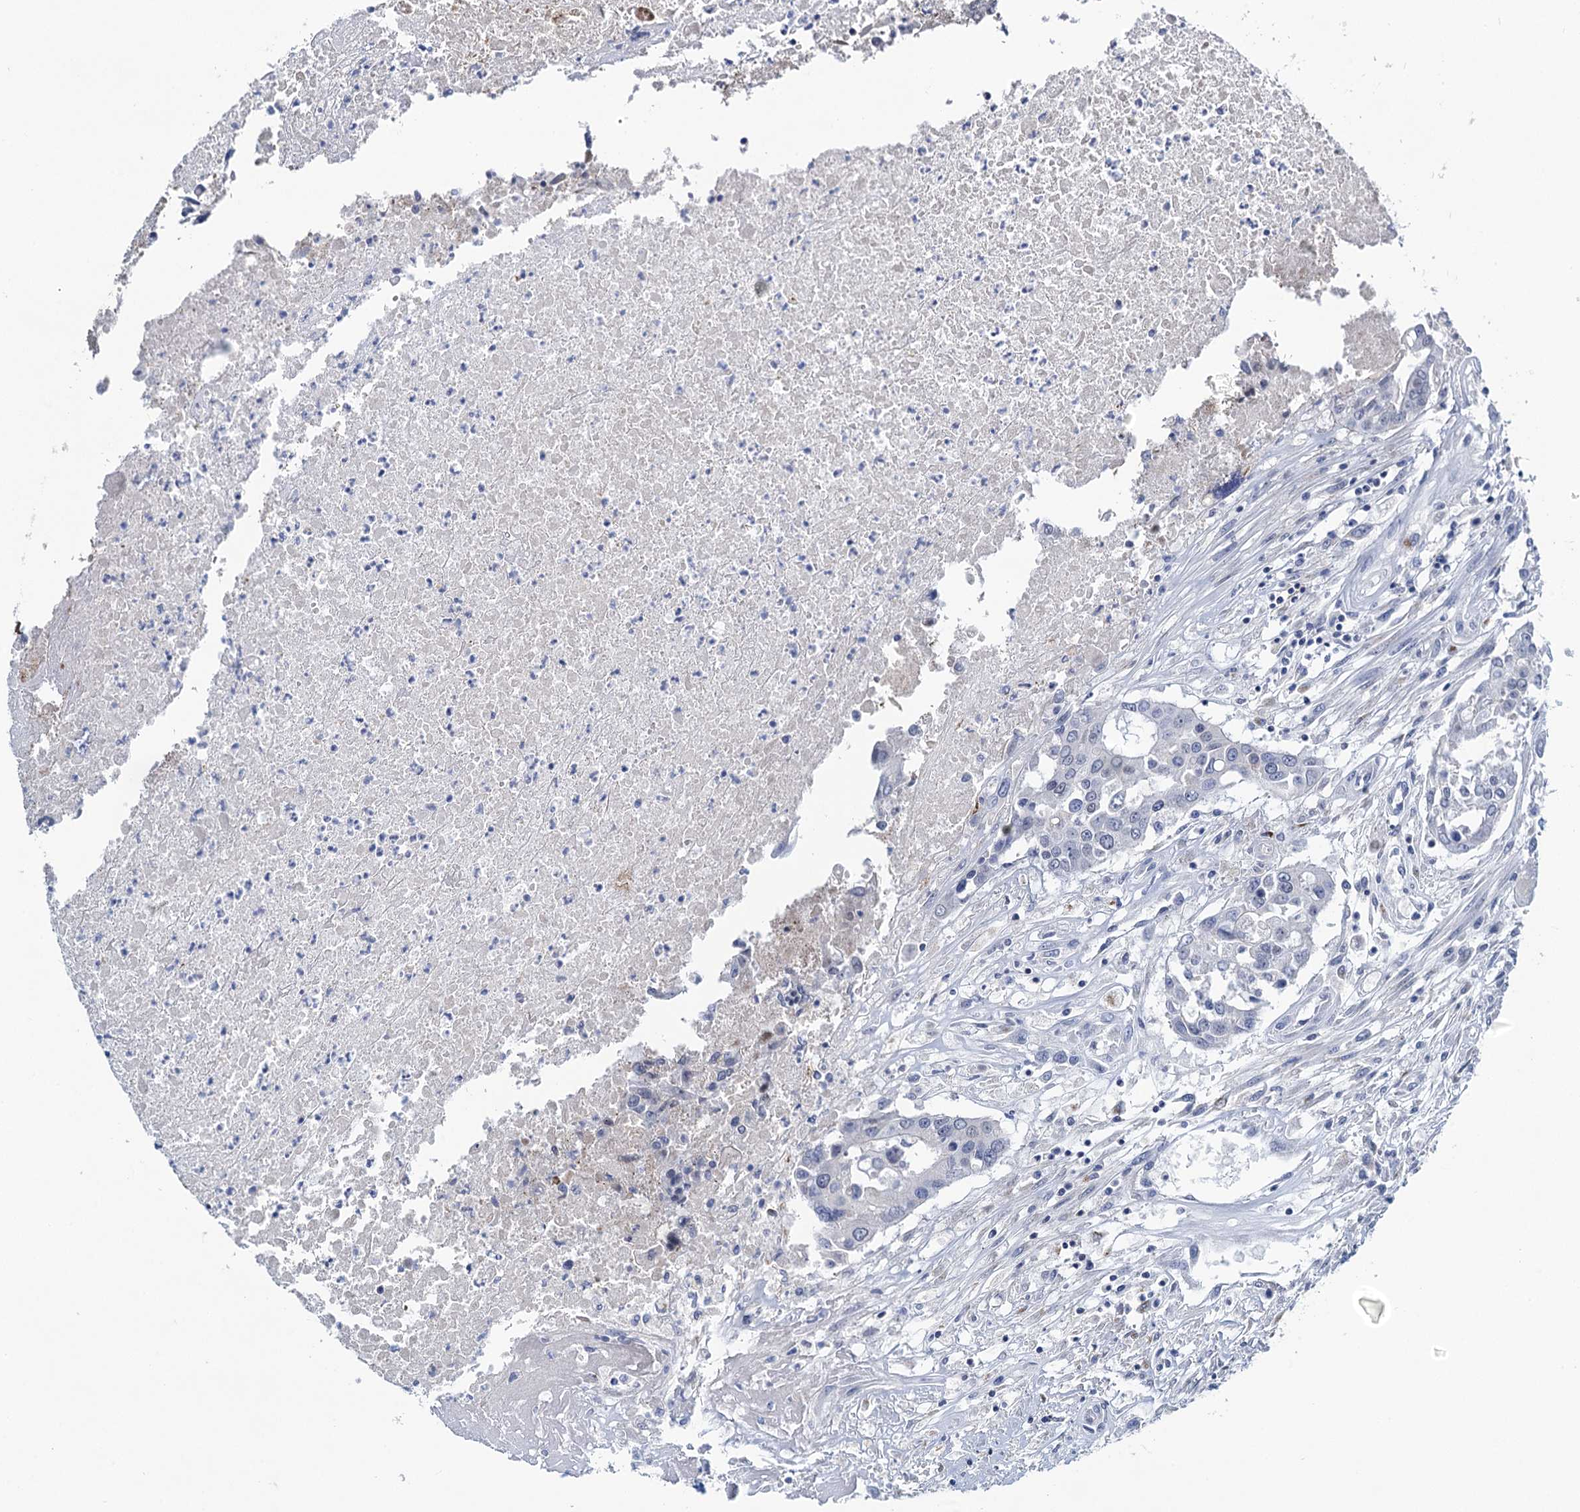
{"staining": {"intensity": "negative", "quantity": "none", "location": "none"}, "tissue": "colorectal cancer", "cell_type": "Tumor cells", "image_type": "cancer", "snomed": [{"axis": "morphology", "description": "Adenocarcinoma, NOS"}, {"axis": "topography", "description": "Colon"}], "caption": "Immunohistochemistry of colorectal cancer (adenocarcinoma) demonstrates no staining in tumor cells.", "gene": "TOX3", "patient": {"sex": "male", "age": 77}}